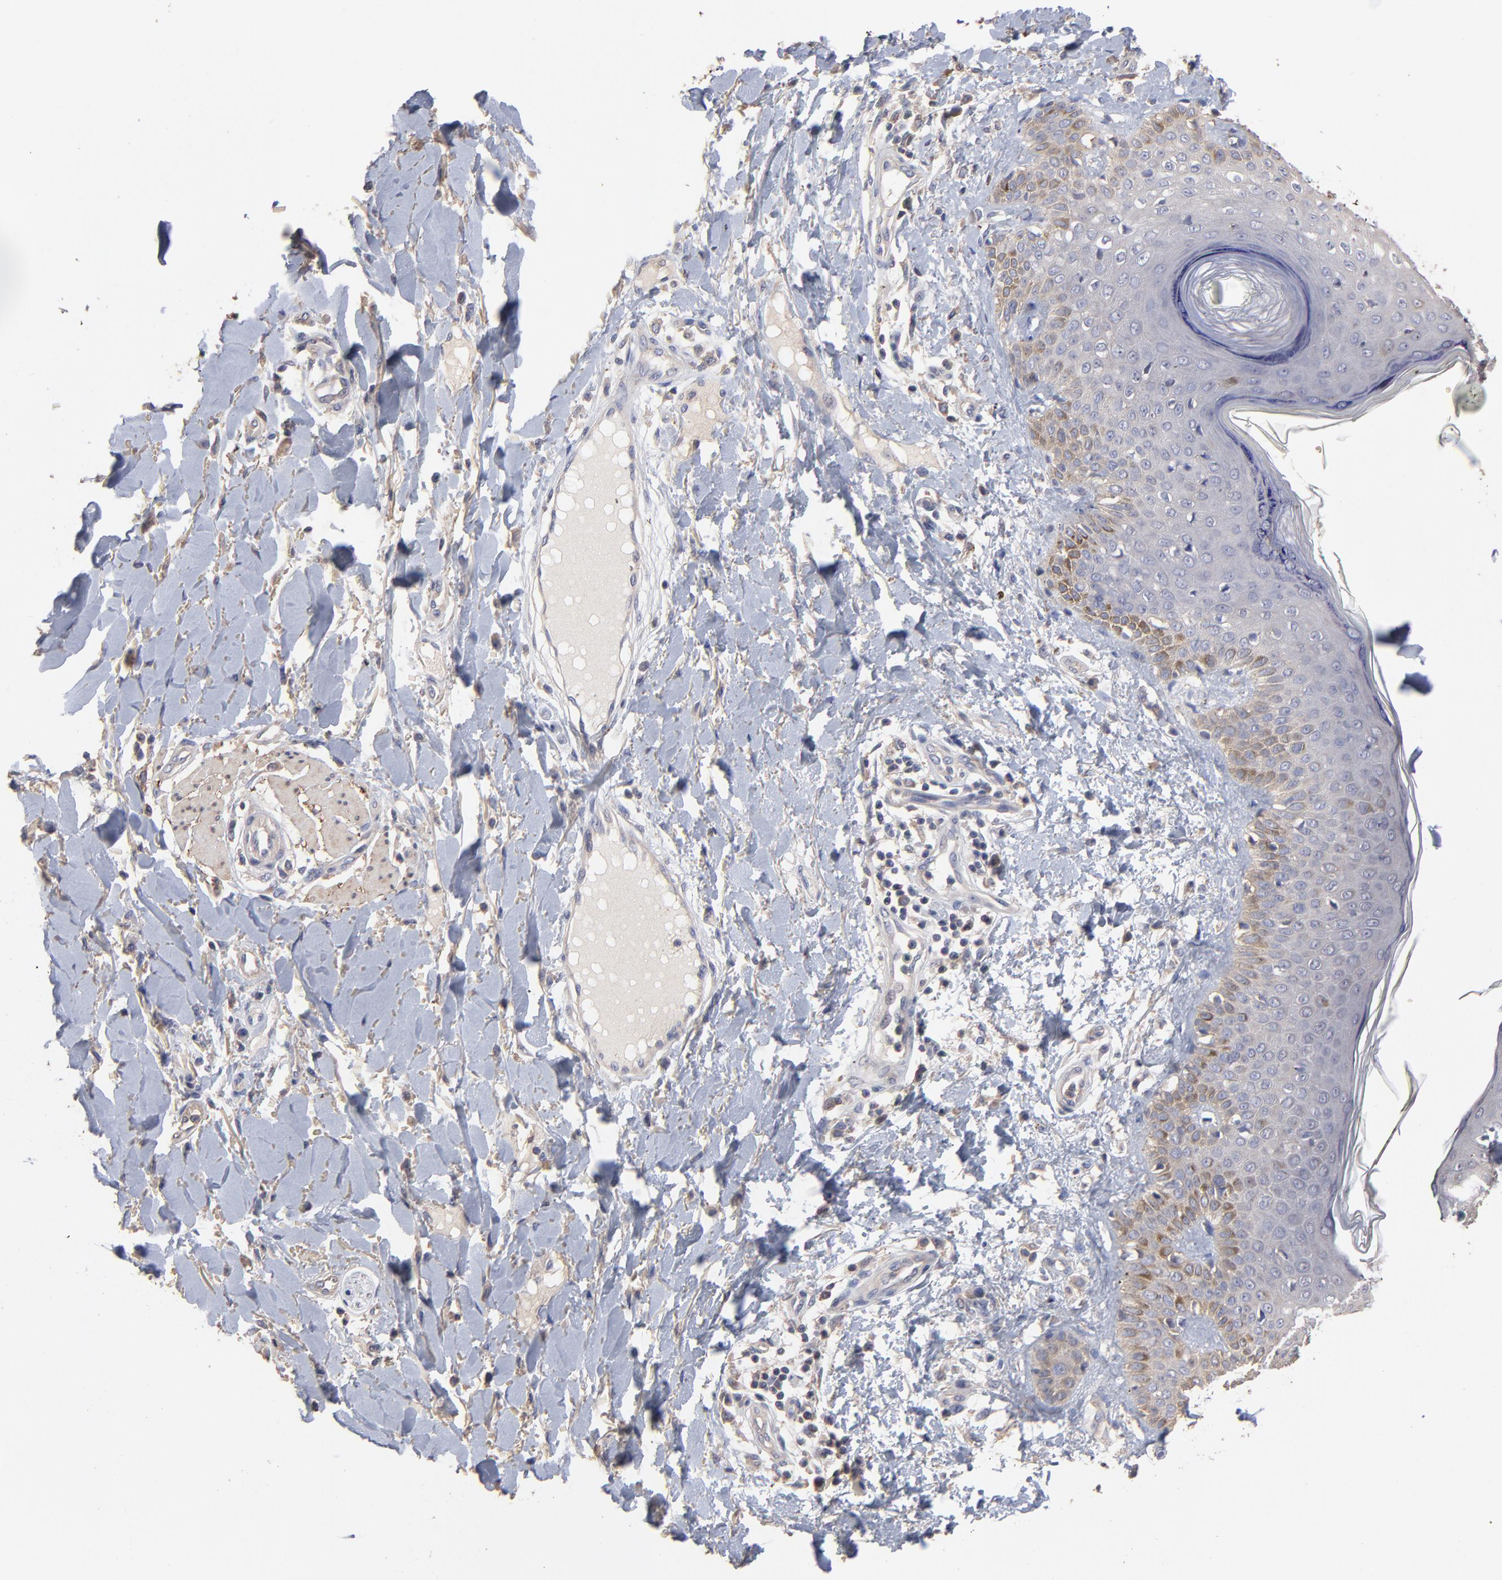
{"staining": {"intensity": "weak", "quantity": "<25%", "location": "cytoplasmic/membranous"}, "tissue": "skin cancer", "cell_type": "Tumor cells", "image_type": "cancer", "snomed": [{"axis": "morphology", "description": "Squamous cell carcinoma, NOS"}, {"axis": "topography", "description": "Skin"}], "caption": "Immunohistochemical staining of human squamous cell carcinoma (skin) demonstrates no significant expression in tumor cells.", "gene": "TANGO2", "patient": {"sex": "female", "age": 59}}